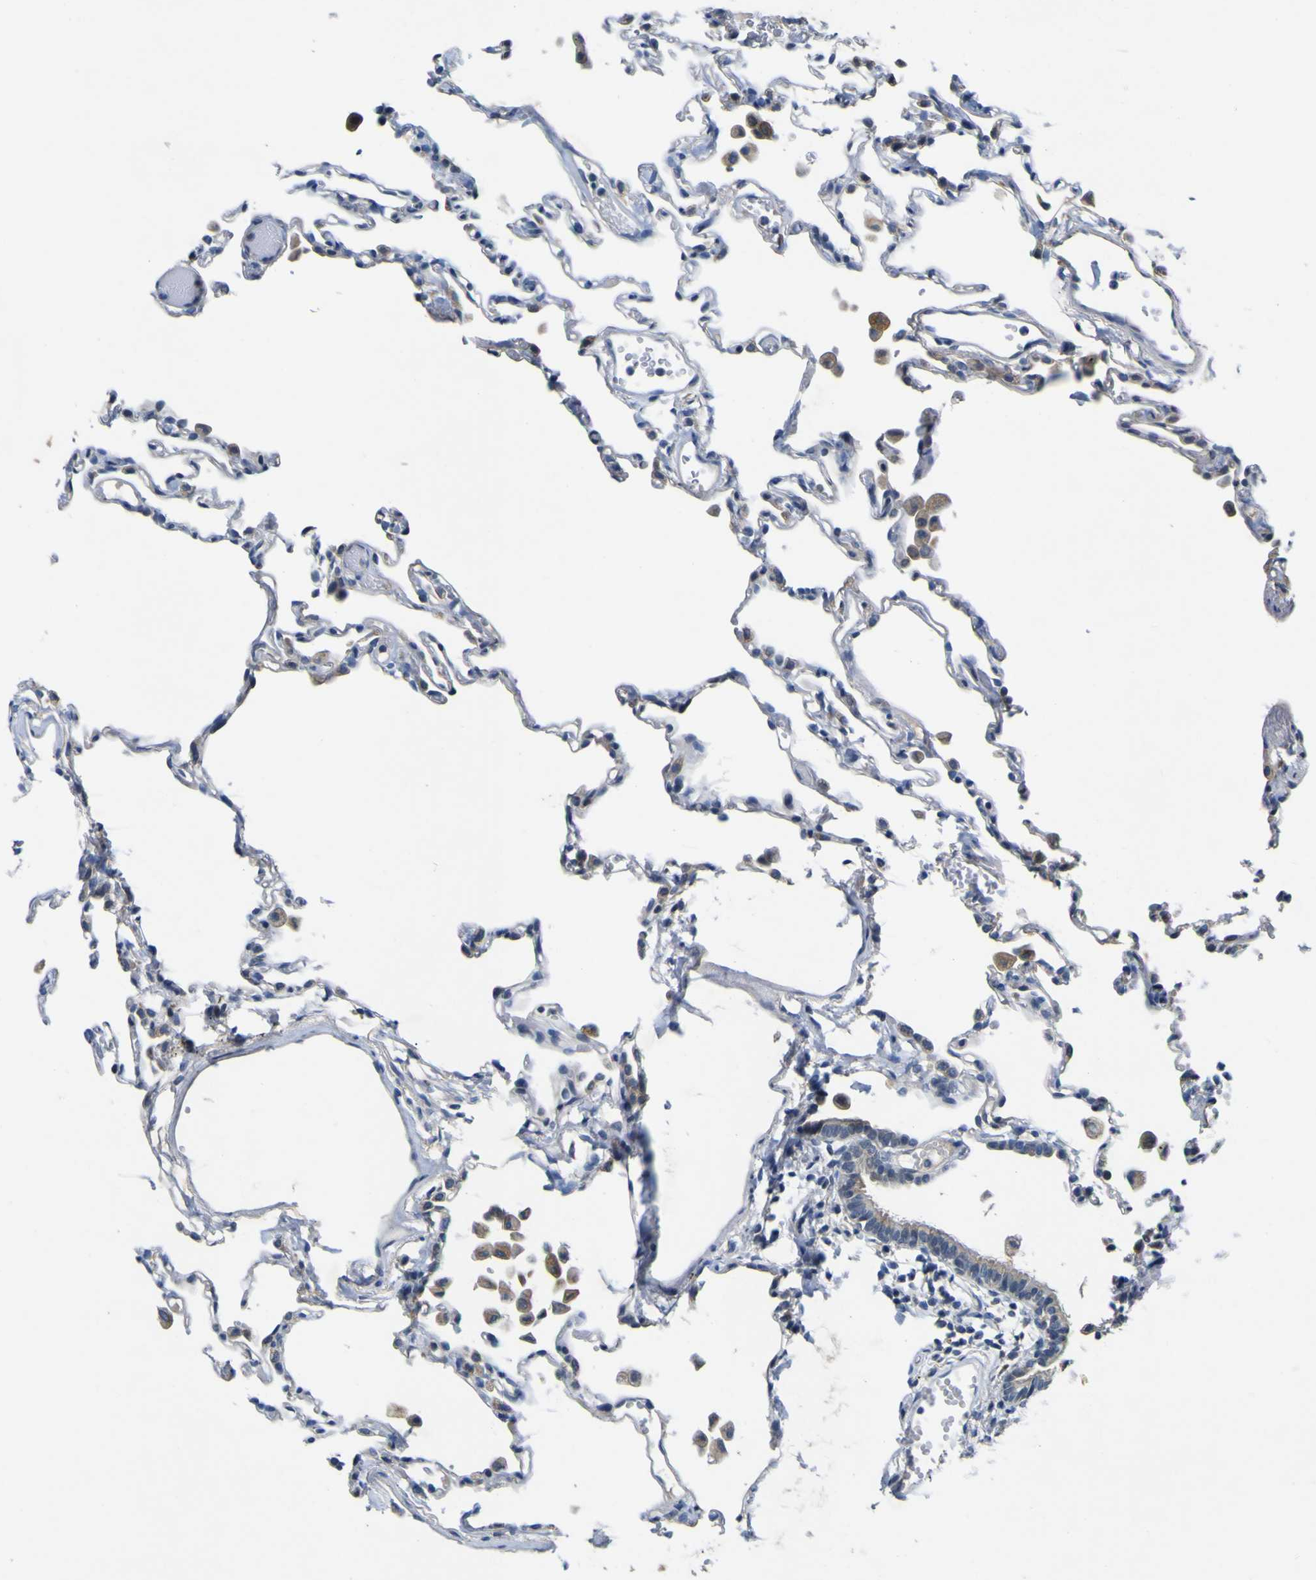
{"staining": {"intensity": "negative", "quantity": "none", "location": "none"}, "tissue": "lung", "cell_type": "Alveolar cells", "image_type": "normal", "snomed": [{"axis": "morphology", "description": "Normal tissue, NOS"}, {"axis": "topography", "description": "Lung"}], "caption": "Immunohistochemistry (IHC) of unremarkable lung demonstrates no positivity in alveolar cells.", "gene": "LDLR", "patient": {"sex": "female", "age": 49}}